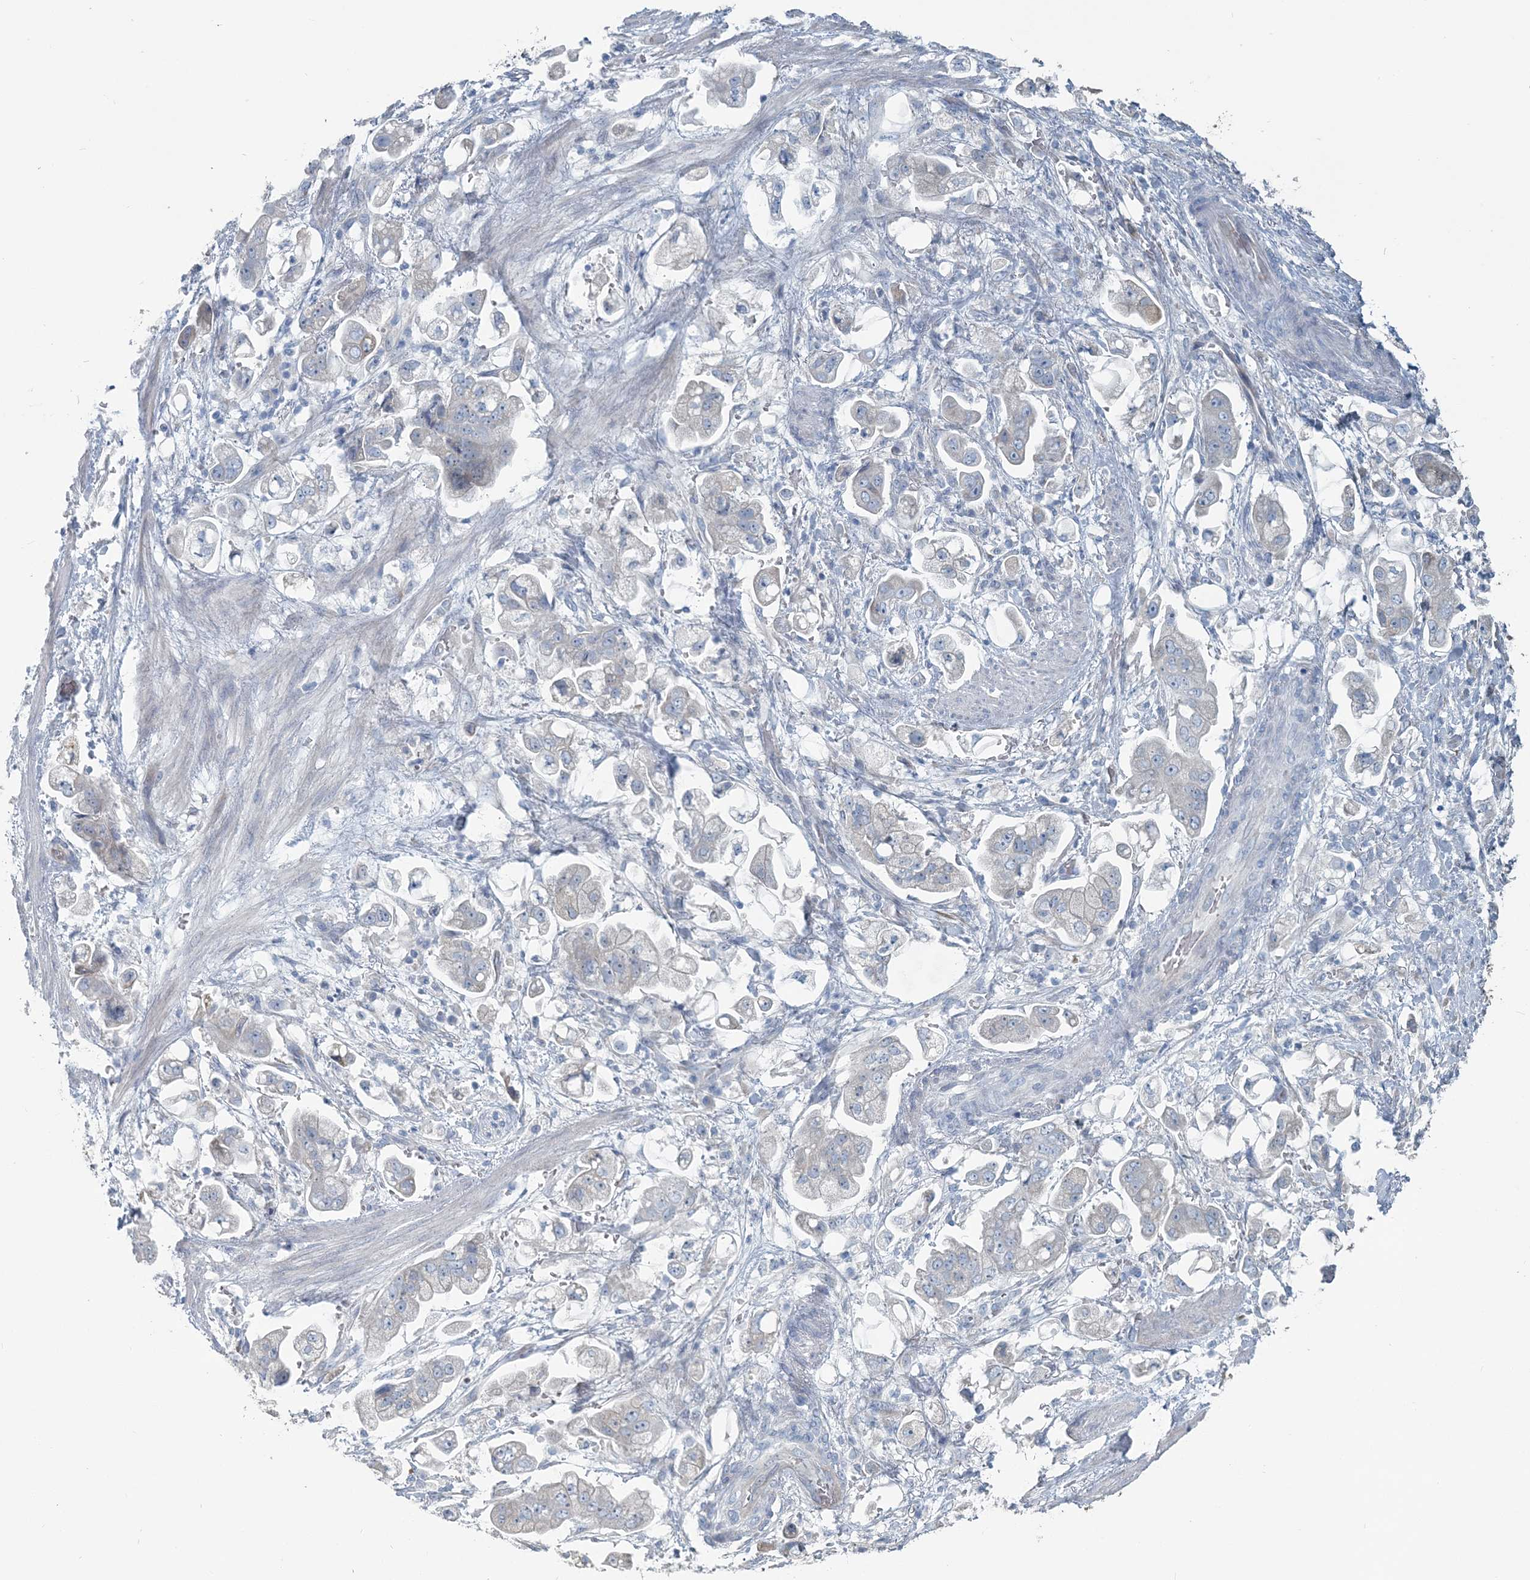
{"staining": {"intensity": "negative", "quantity": "none", "location": "none"}, "tissue": "stomach cancer", "cell_type": "Tumor cells", "image_type": "cancer", "snomed": [{"axis": "morphology", "description": "Adenocarcinoma, NOS"}, {"axis": "topography", "description": "Stomach"}], "caption": "Tumor cells show no significant expression in stomach cancer. (Stains: DAB (3,3'-diaminobenzidine) immunohistochemistry with hematoxylin counter stain, Microscopy: brightfield microscopy at high magnification).", "gene": "CMBL", "patient": {"sex": "male", "age": 62}}